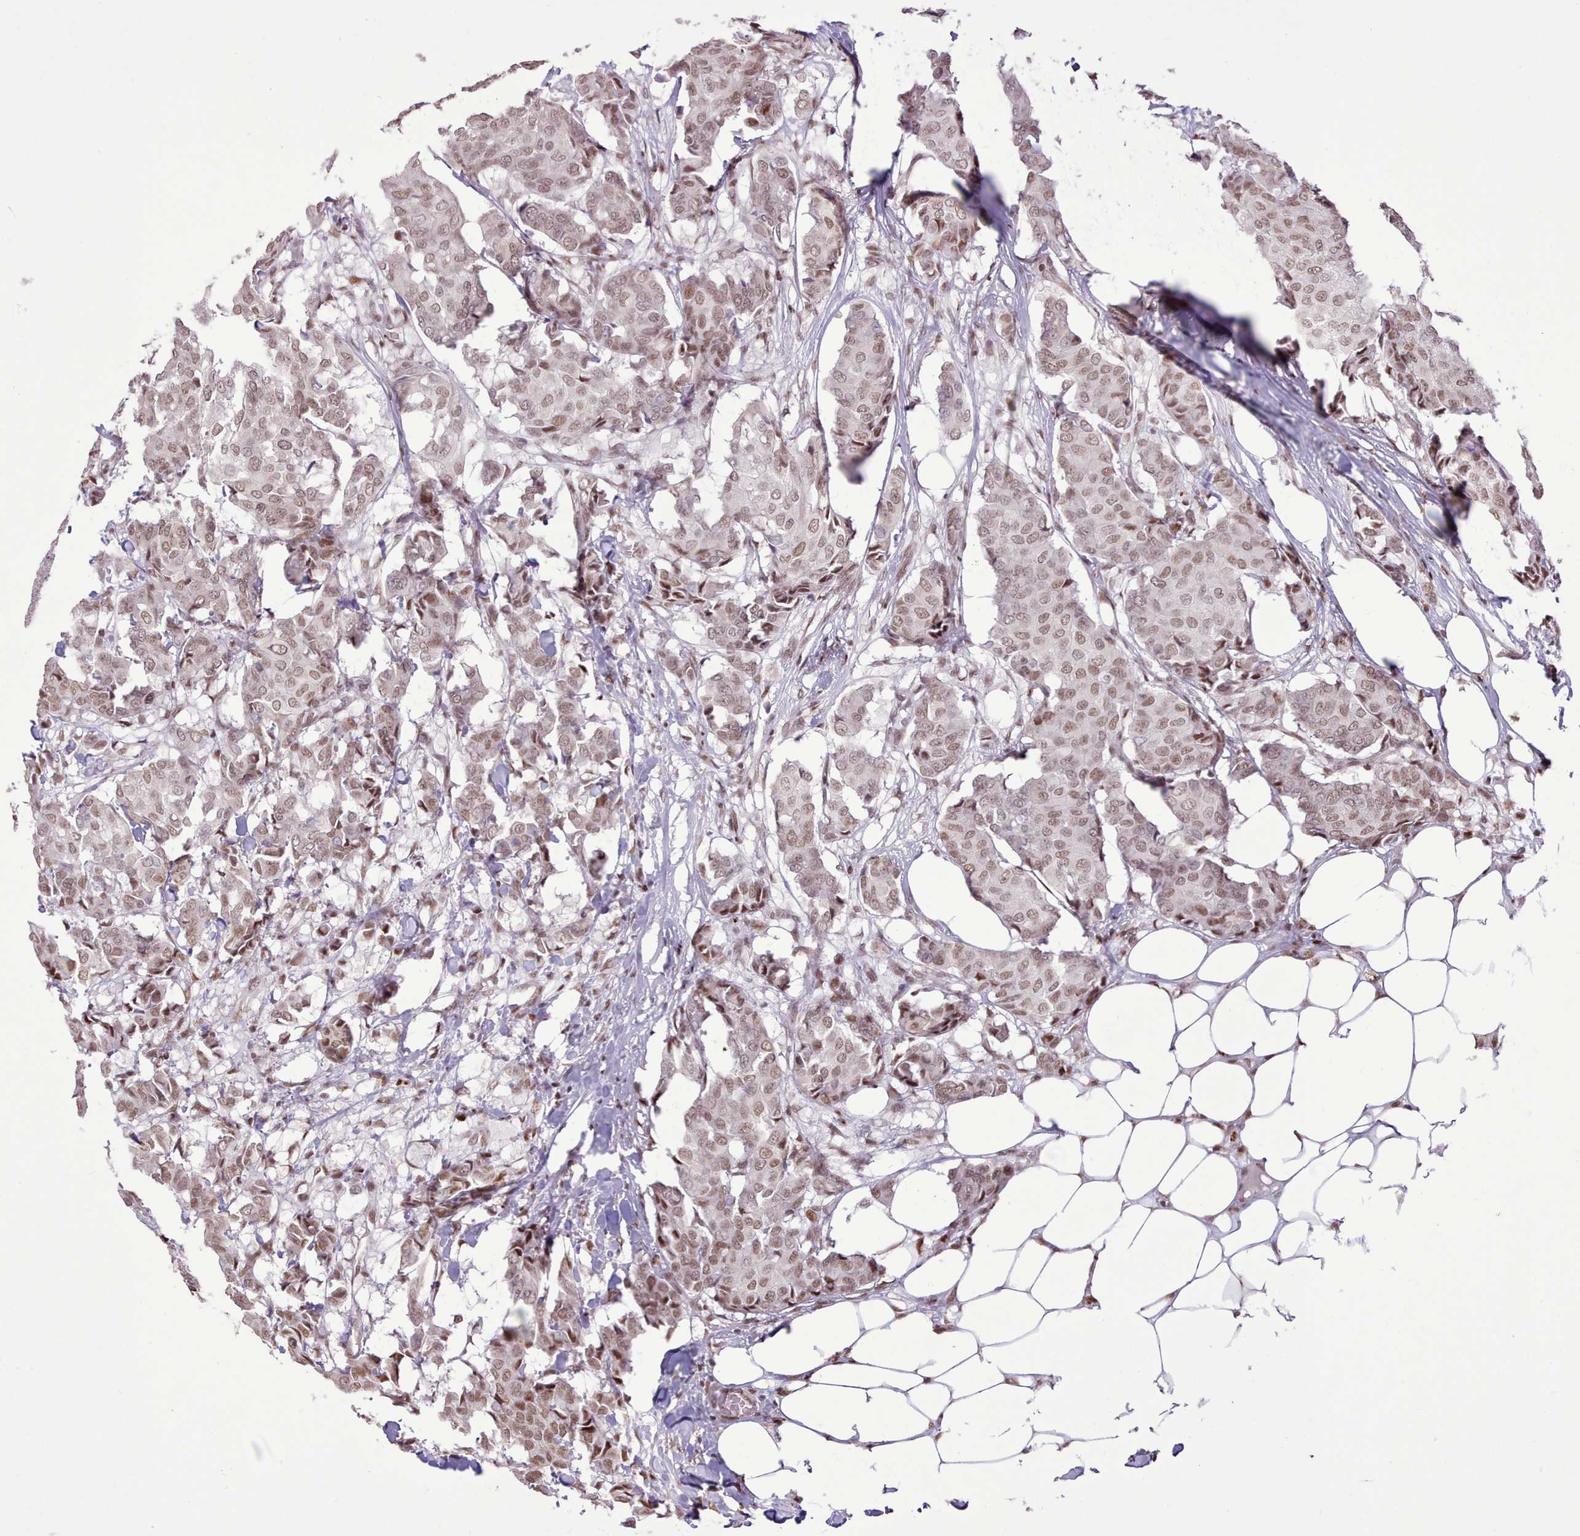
{"staining": {"intensity": "weak", "quantity": ">75%", "location": "nuclear"}, "tissue": "breast cancer", "cell_type": "Tumor cells", "image_type": "cancer", "snomed": [{"axis": "morphology", "description": "Duct carcinoma"}, {"axis": "topography", "description": "Breast"}], "caption": "This histopathology image demonstrates IHC staining of human breast cancer, with low weak nuclear expression in approximately >75% of tumor cells.", "gene": "TAF15", "patient": {"sex": "female", "age": 75}}